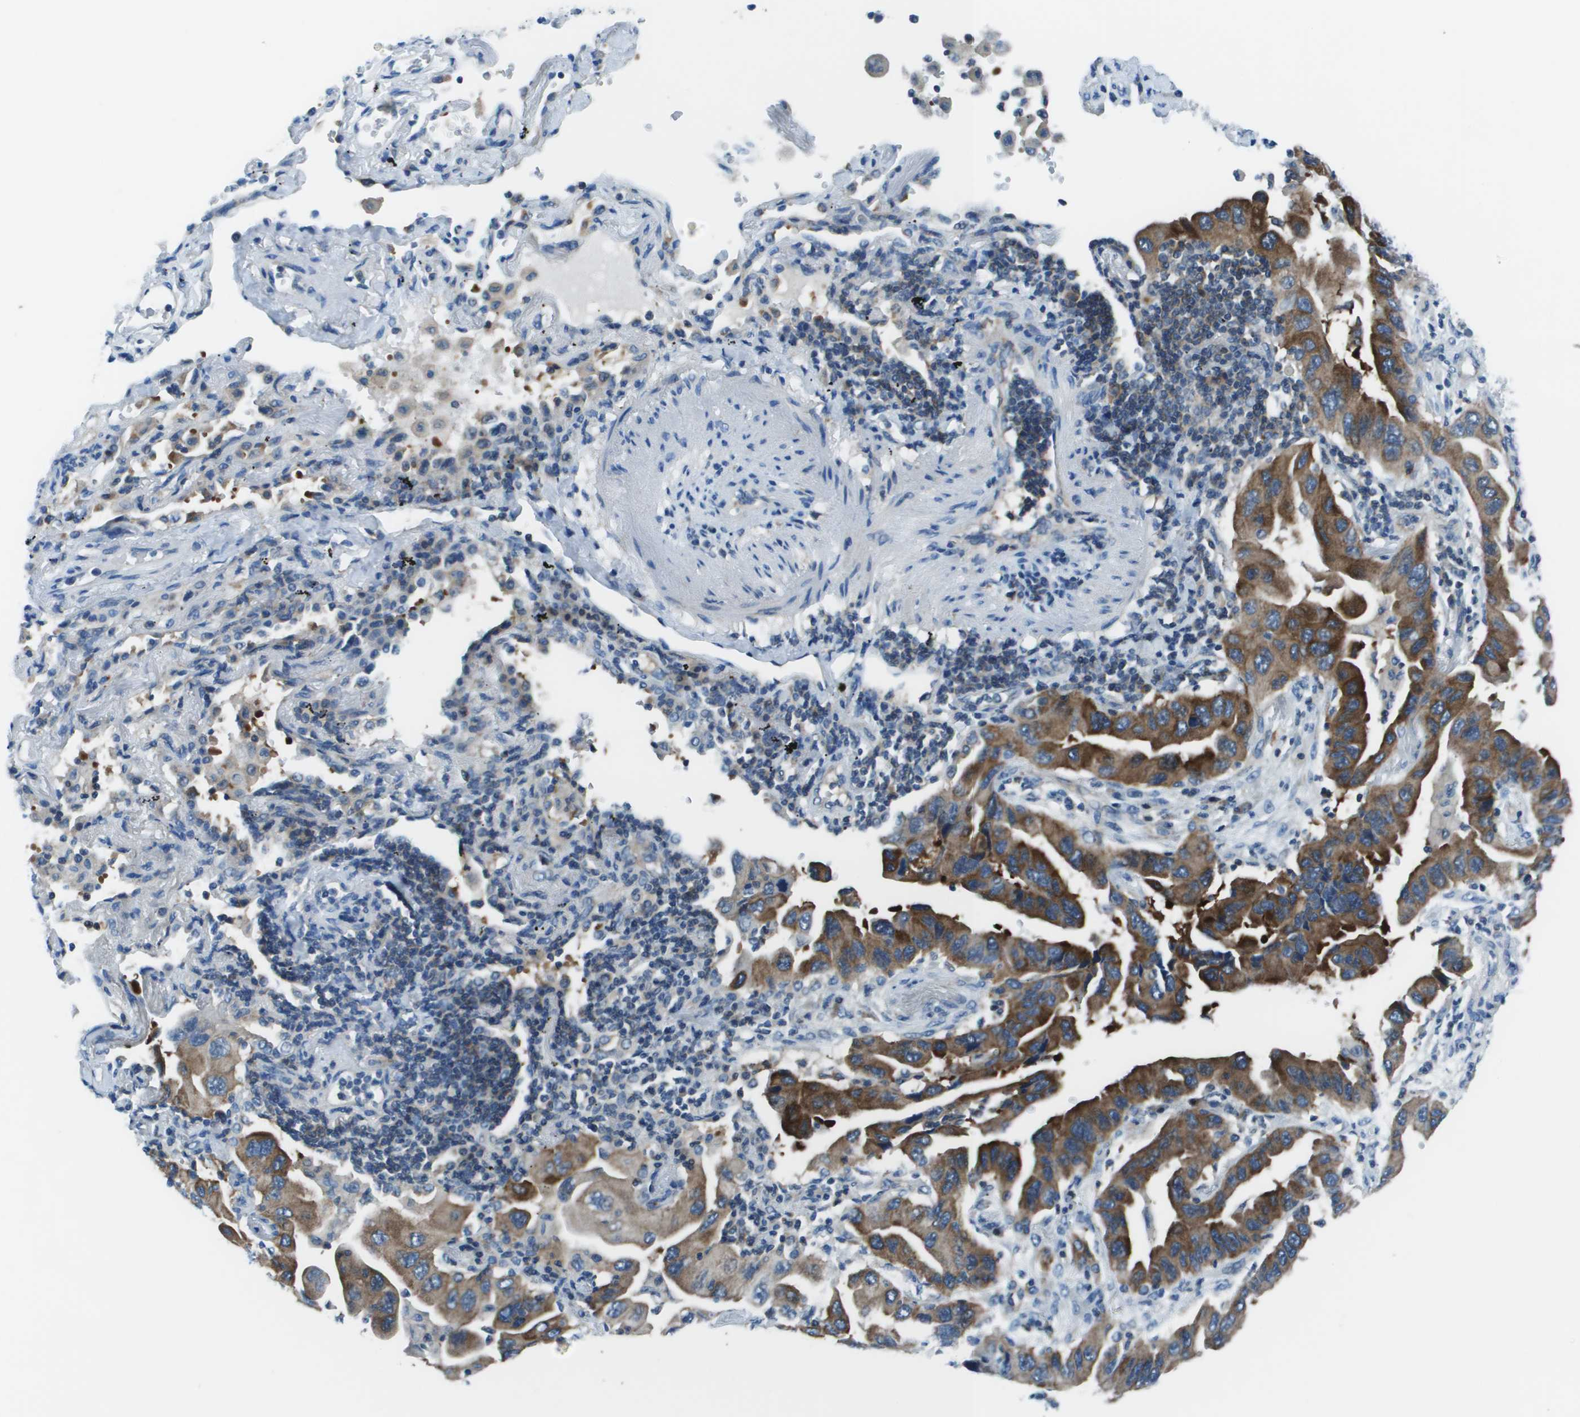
{"staining": {"intensity": "strong", "quantity": ">75%", "location": "cytoplasmic/membranous"}, "tissue": "lung cancer", "cell_type": "Tumor cells", "image_type": "cancer", "snomed": [{"axis": "morphology", "description": "Adenocarcinoma, NOS"}, {"axis": "topography", "description": "Lung"}], "caption": "The image reveals a brown stain indicating the presence of a protein in the cytoplasmic/membranous of tumor cells in lung adenocarcinoma.", "gene": "STIP1", "patient": {"sex": "female", "age": 65}}